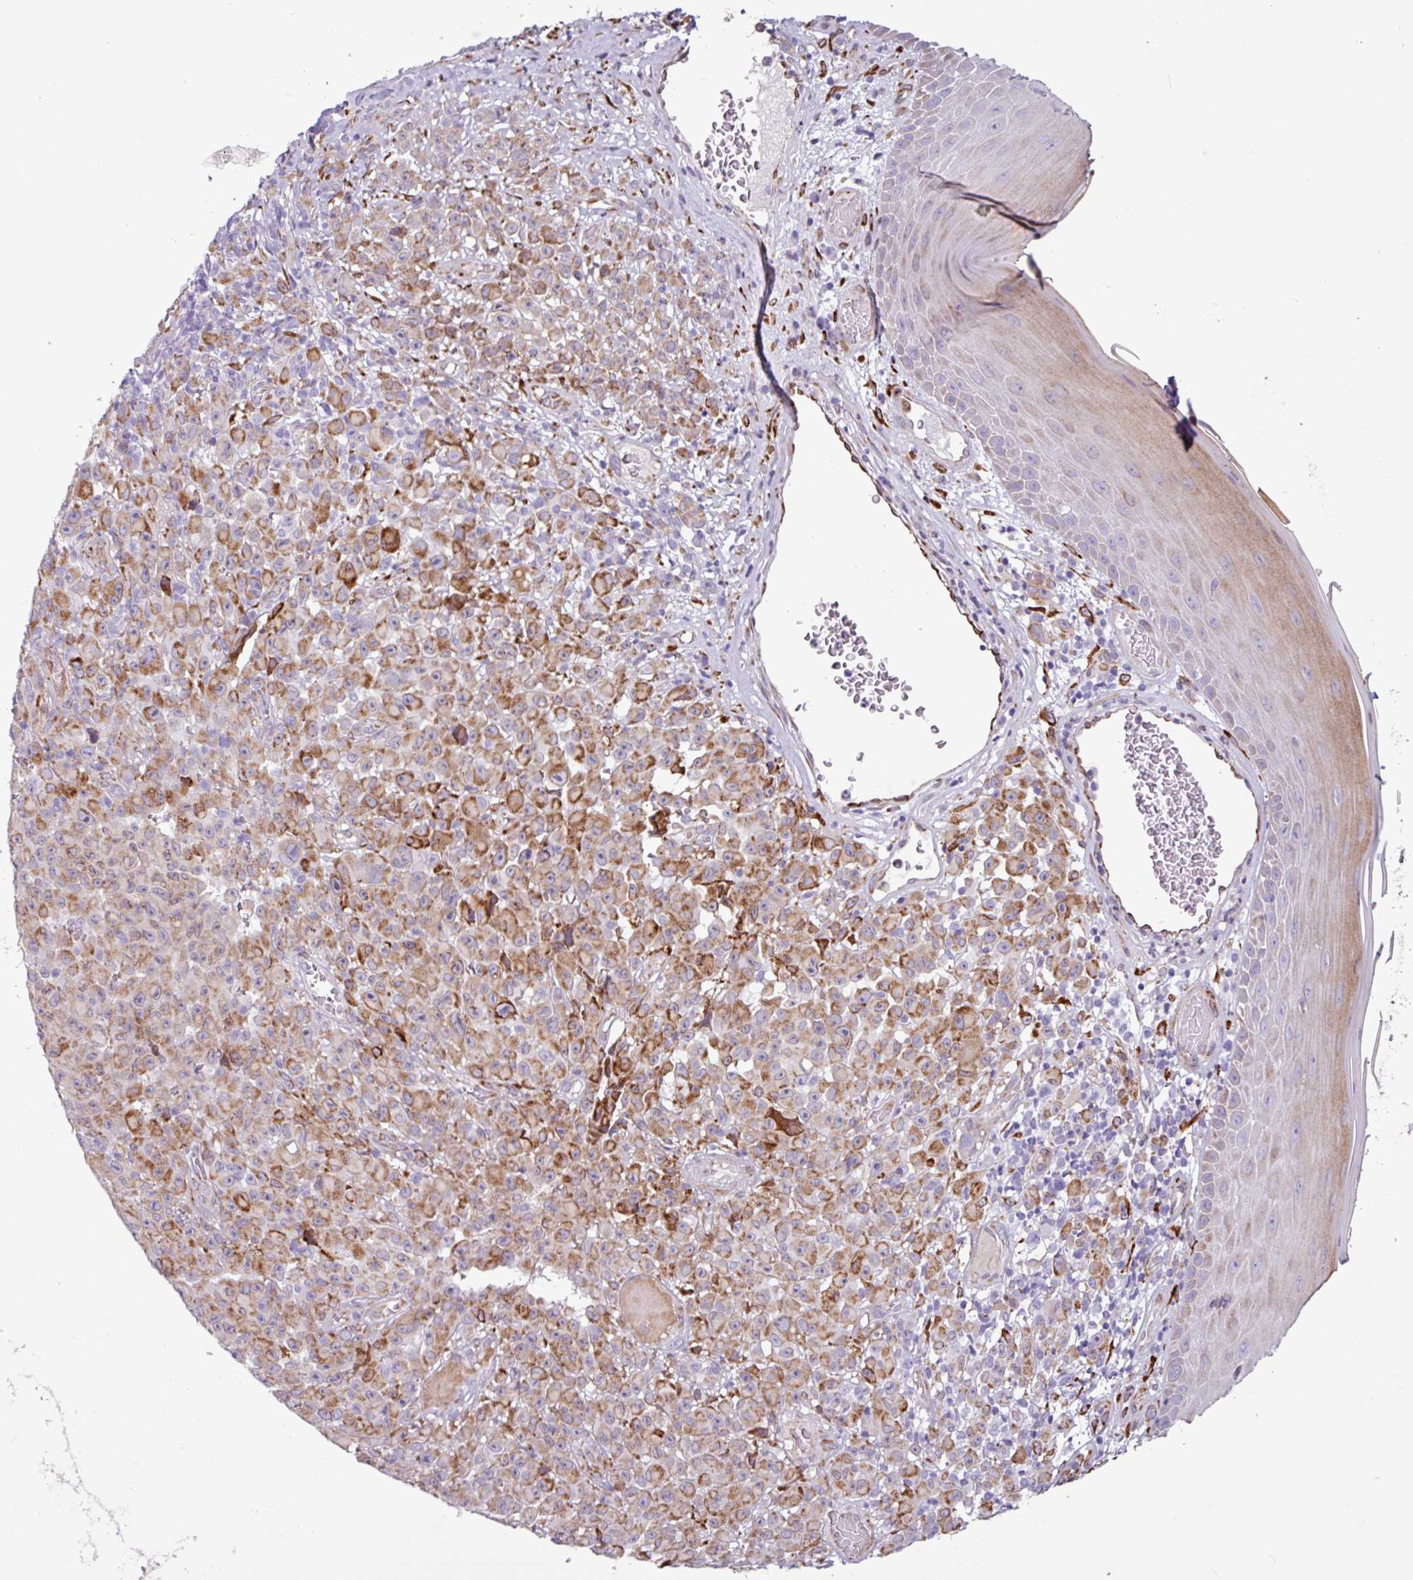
{"staining": {"intensity": "moderate", "quantity": ">75%", "location": "cytoplasmic/membranous"}, "tissue": "melanoma", "cell_type": "Tumor cells", "image_type": "cancer", "snomed": [{"axis": "morphology", "description": "Malignant melanoma, NOS"}, {"axis": "topography", "description": "Skin"}], "caption": "The immunohistochemical stain highlights moderate cytoplasmic/membranous positivity in tumor cells of malignant melanoma tissue.", "gene": "PPP1R35", "patient": {"sex": "female", "age": 82}}